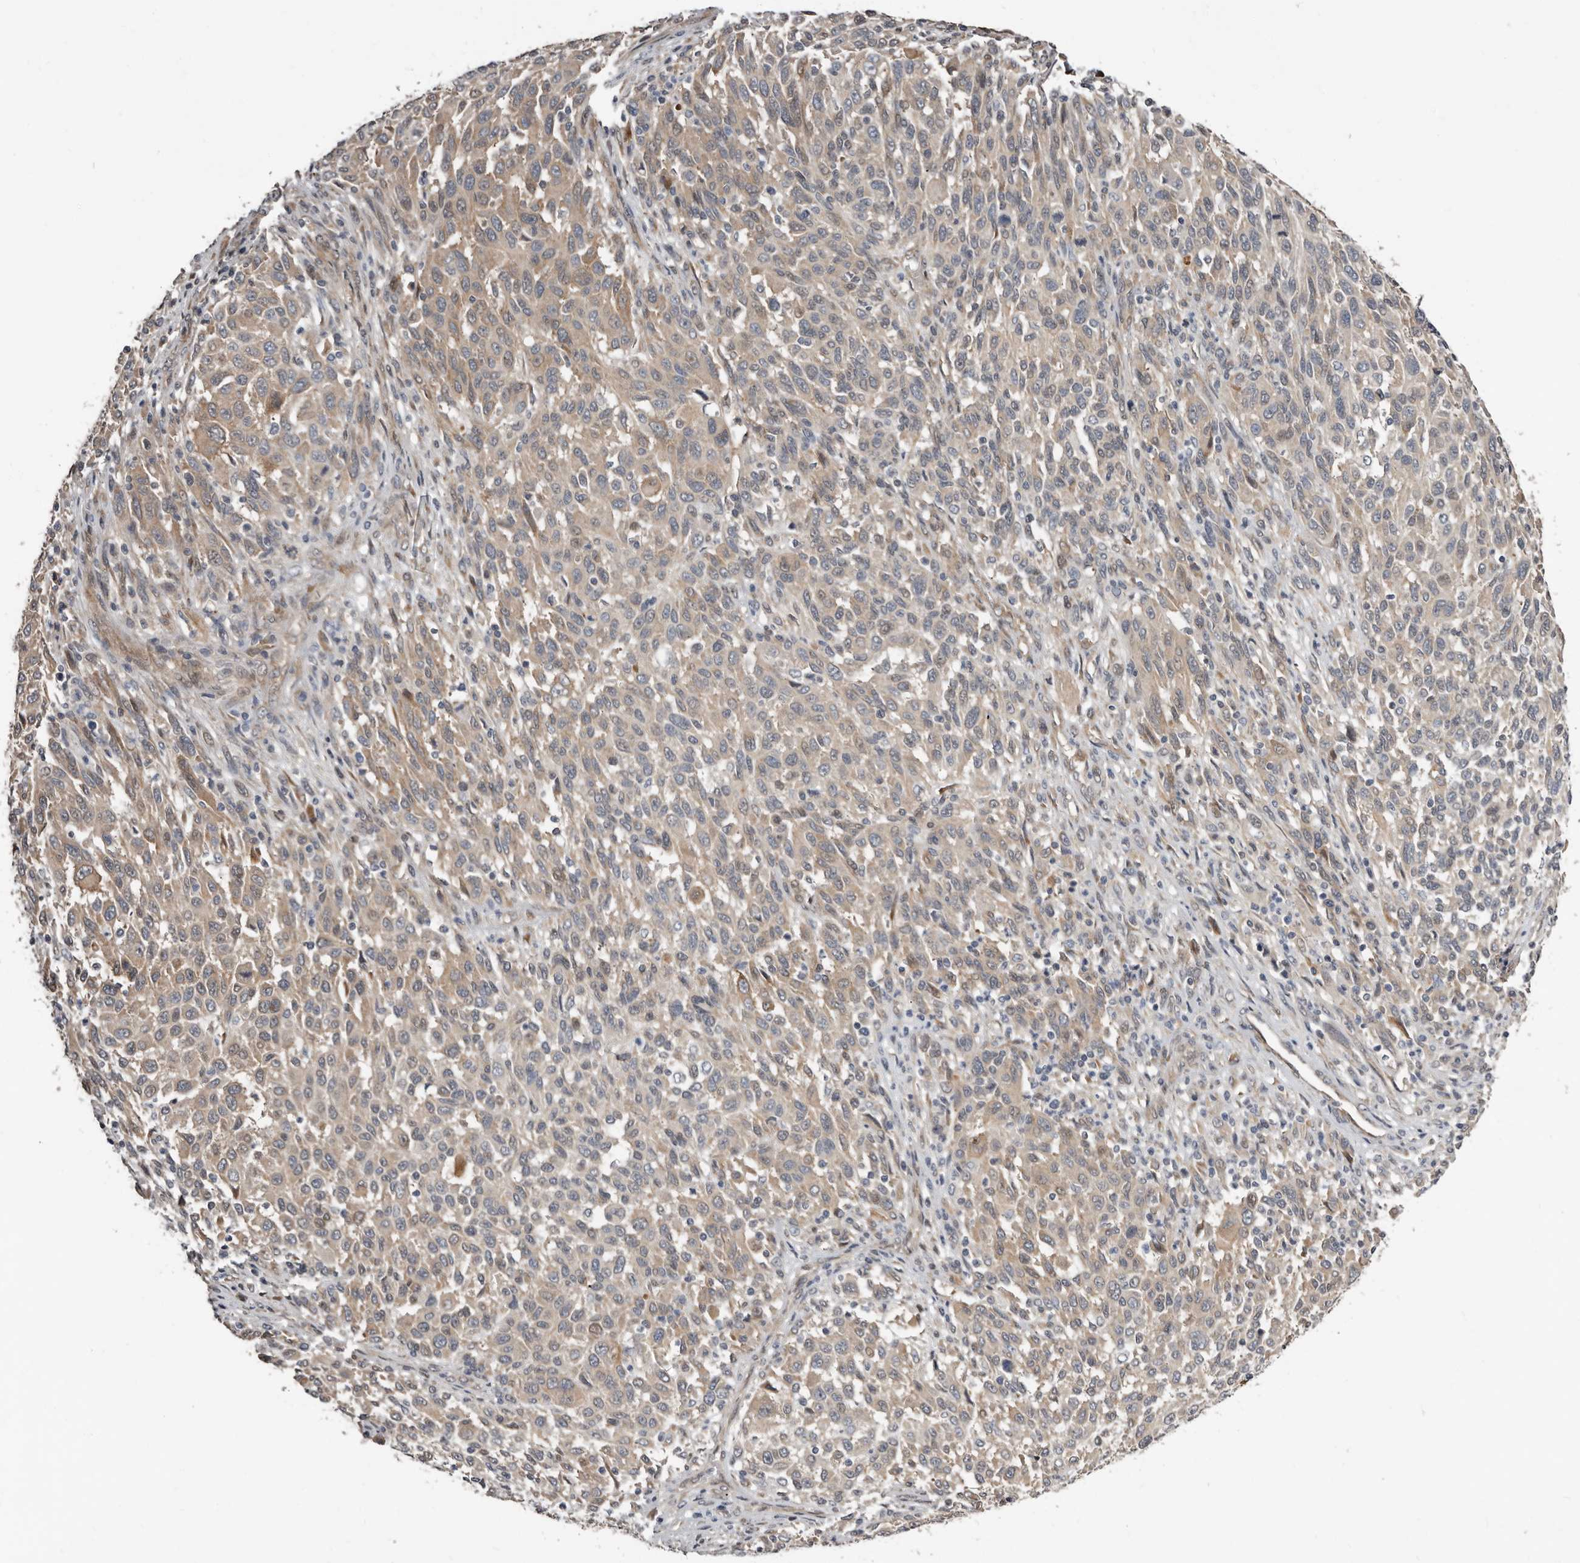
{"staining": {"intensity": "weak", "quantity": "25%-75%", "location": "cytoplasmic/membranous"}, "tissue": "melanoma", "cell_type": "Tumor cells", "image_type": "cancer", "snomed": [{"axis": "morphology", "description": "Malignant melanoma, Metastatic site"}, {"axis": "topography", "description": "Lymph node"}], "caption": "Immunohistochemical staining of melanoma exhibits low levels of weak cytoplasmic/membranous protein expression in about 25%-75% of tumor cells.", "gene": "SBDS", "patient": {"sex": "male", "age": 61}}